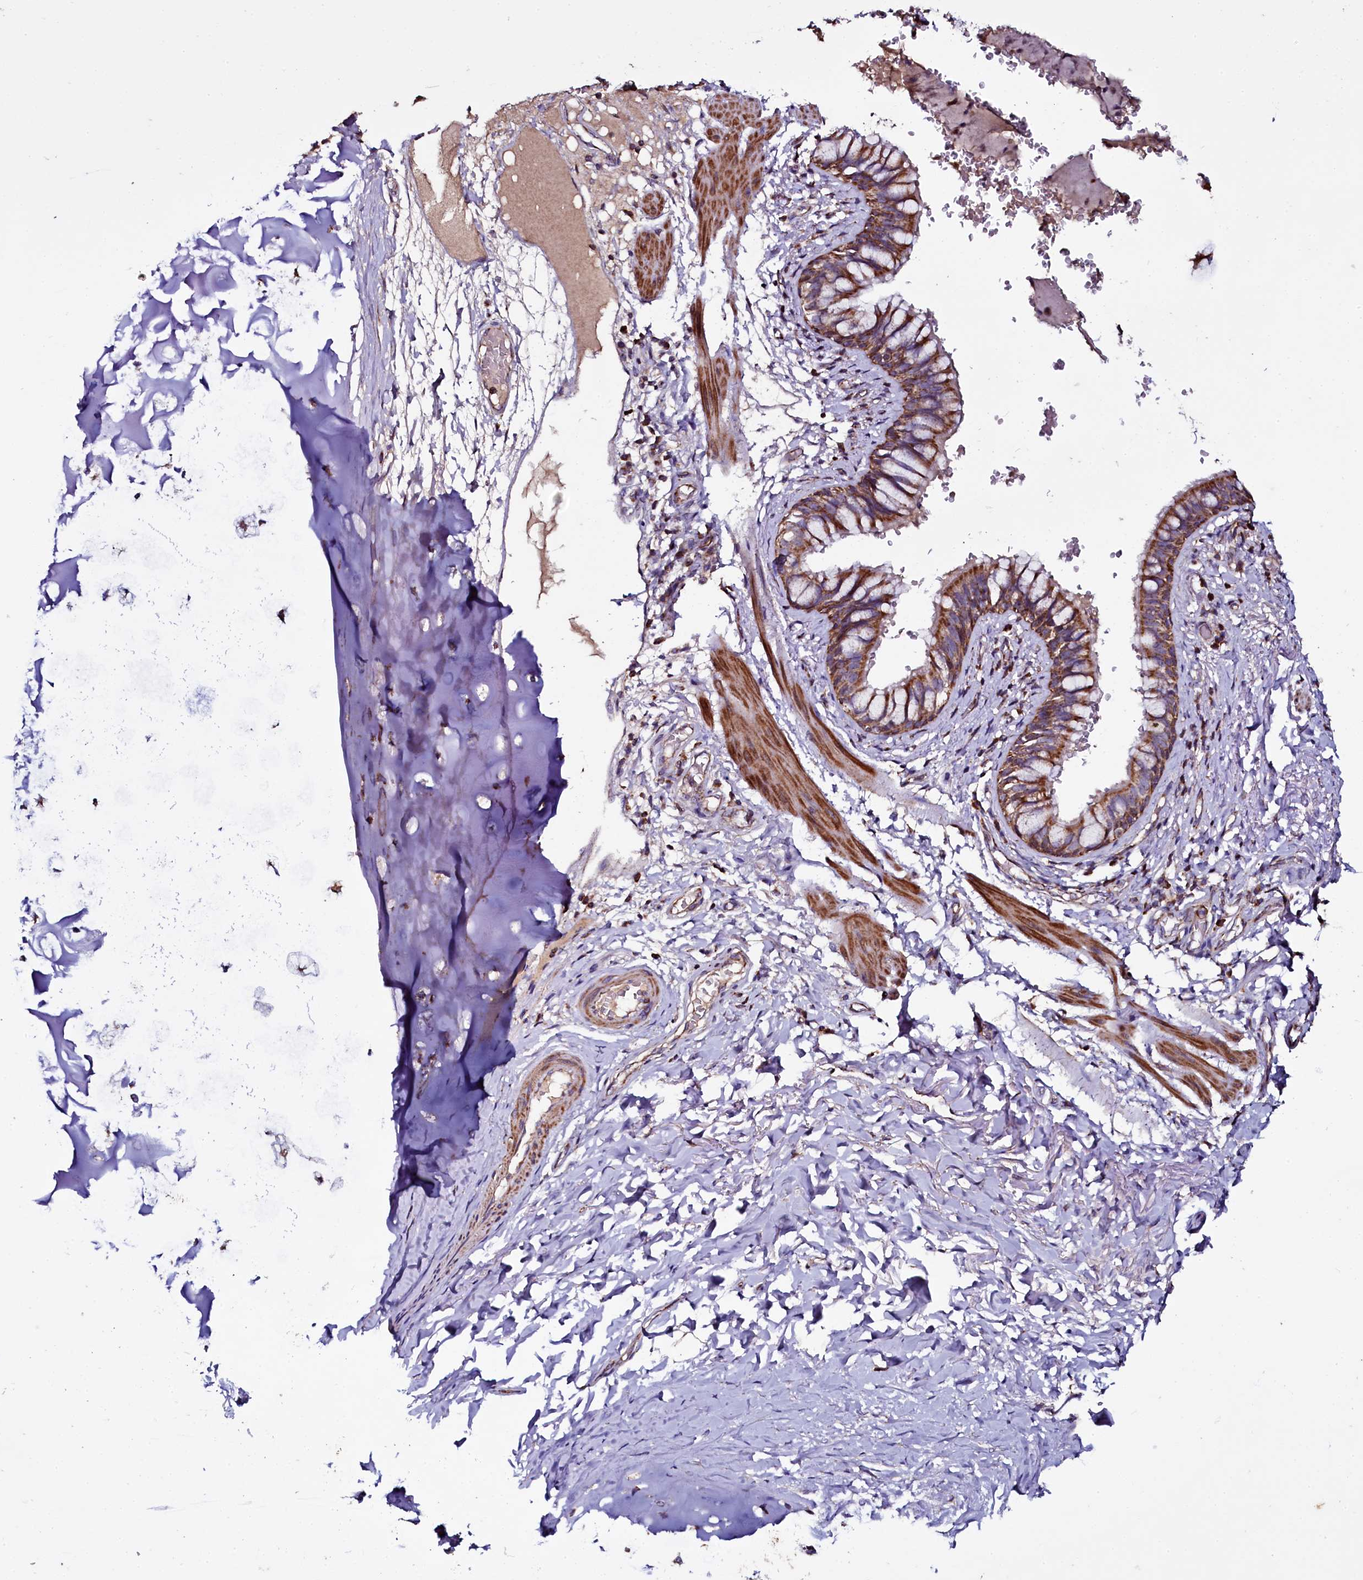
{"staining": {"intensity": "moderate", "quantity": ">75%", "location": "cytoplasmic/membranous"}, "tissue": "bronchus", "cell_type": "Respiratory epithelial cells", "image_type": "normal", "snomed": [{"axis": "morphology", "description": "Normal tissue, NOS"}, {"axis": "topography", "description": "Cartilage tissue"}, {"axis": "topography", "description": "Bronchus"}], "caption": "Immunohistochemistry (IHC) of normal human bronchus exhibits medium levels of moderate cytoplasmic/membranous expression in approximately >75% of respiratory epithelial cells.", "gene": "NAA80", "patient": {"sex": "female", "age": 36}}